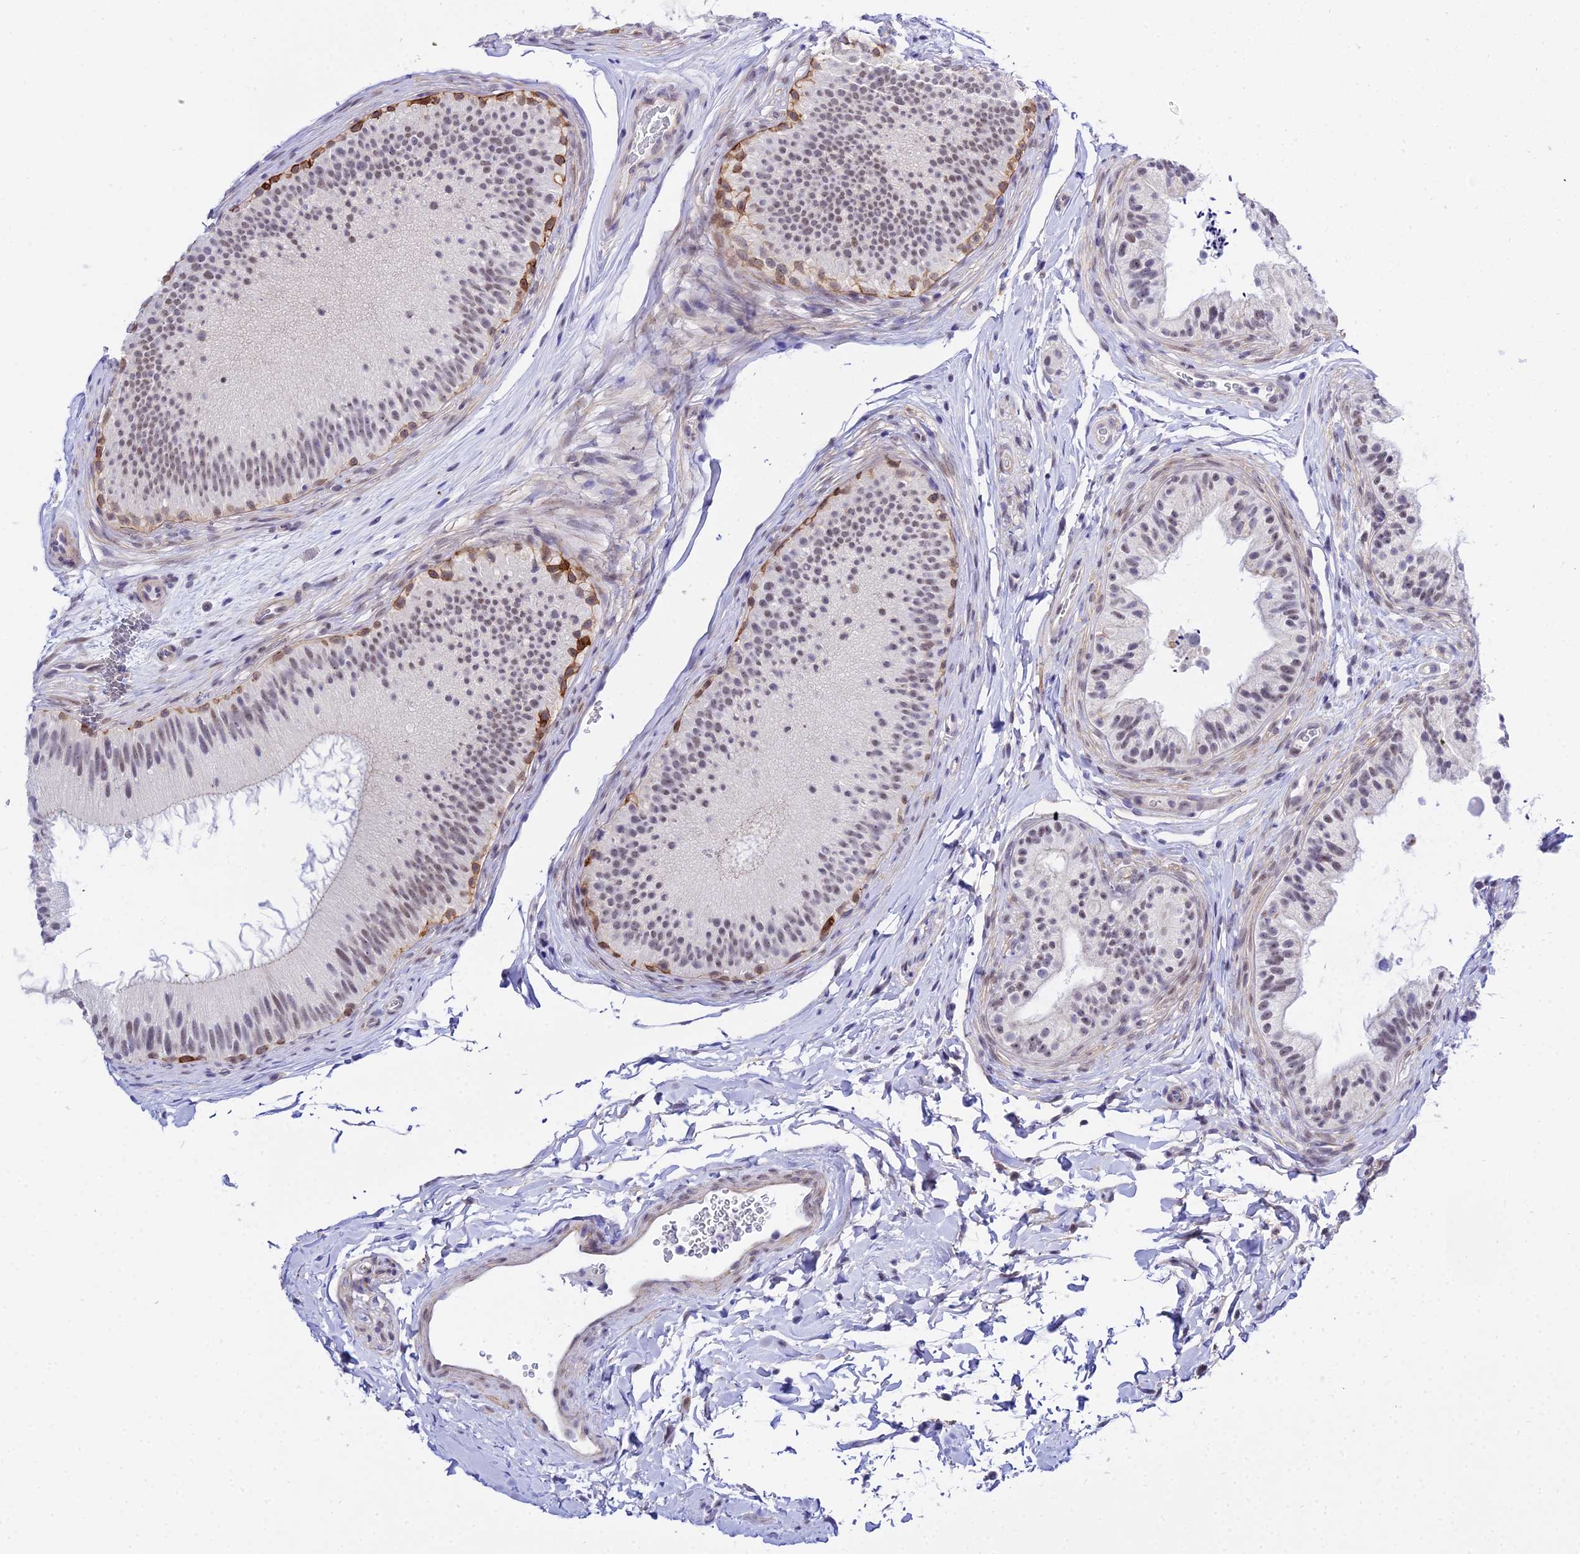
{"staining": {"intensity": "strong", "quantity": "<25%", "location": "cytoplasmic/membranous"}, "tissue": "epididymis", "cell_type": "Glandular cells", "image_type": "normal", "snomed": [{"axis": "morphology", "description": "Normal tissue, NOS"}, {"axis": "topography", "description": "Epididymis"}], "caption": "This is a histology image of IHC staining of benign epididymis, which shows strong expression in the cytoplasmic/membranous of glandular cells.", "gene": "ZNF628", "patient": {"sex": "male", "age": 45}}